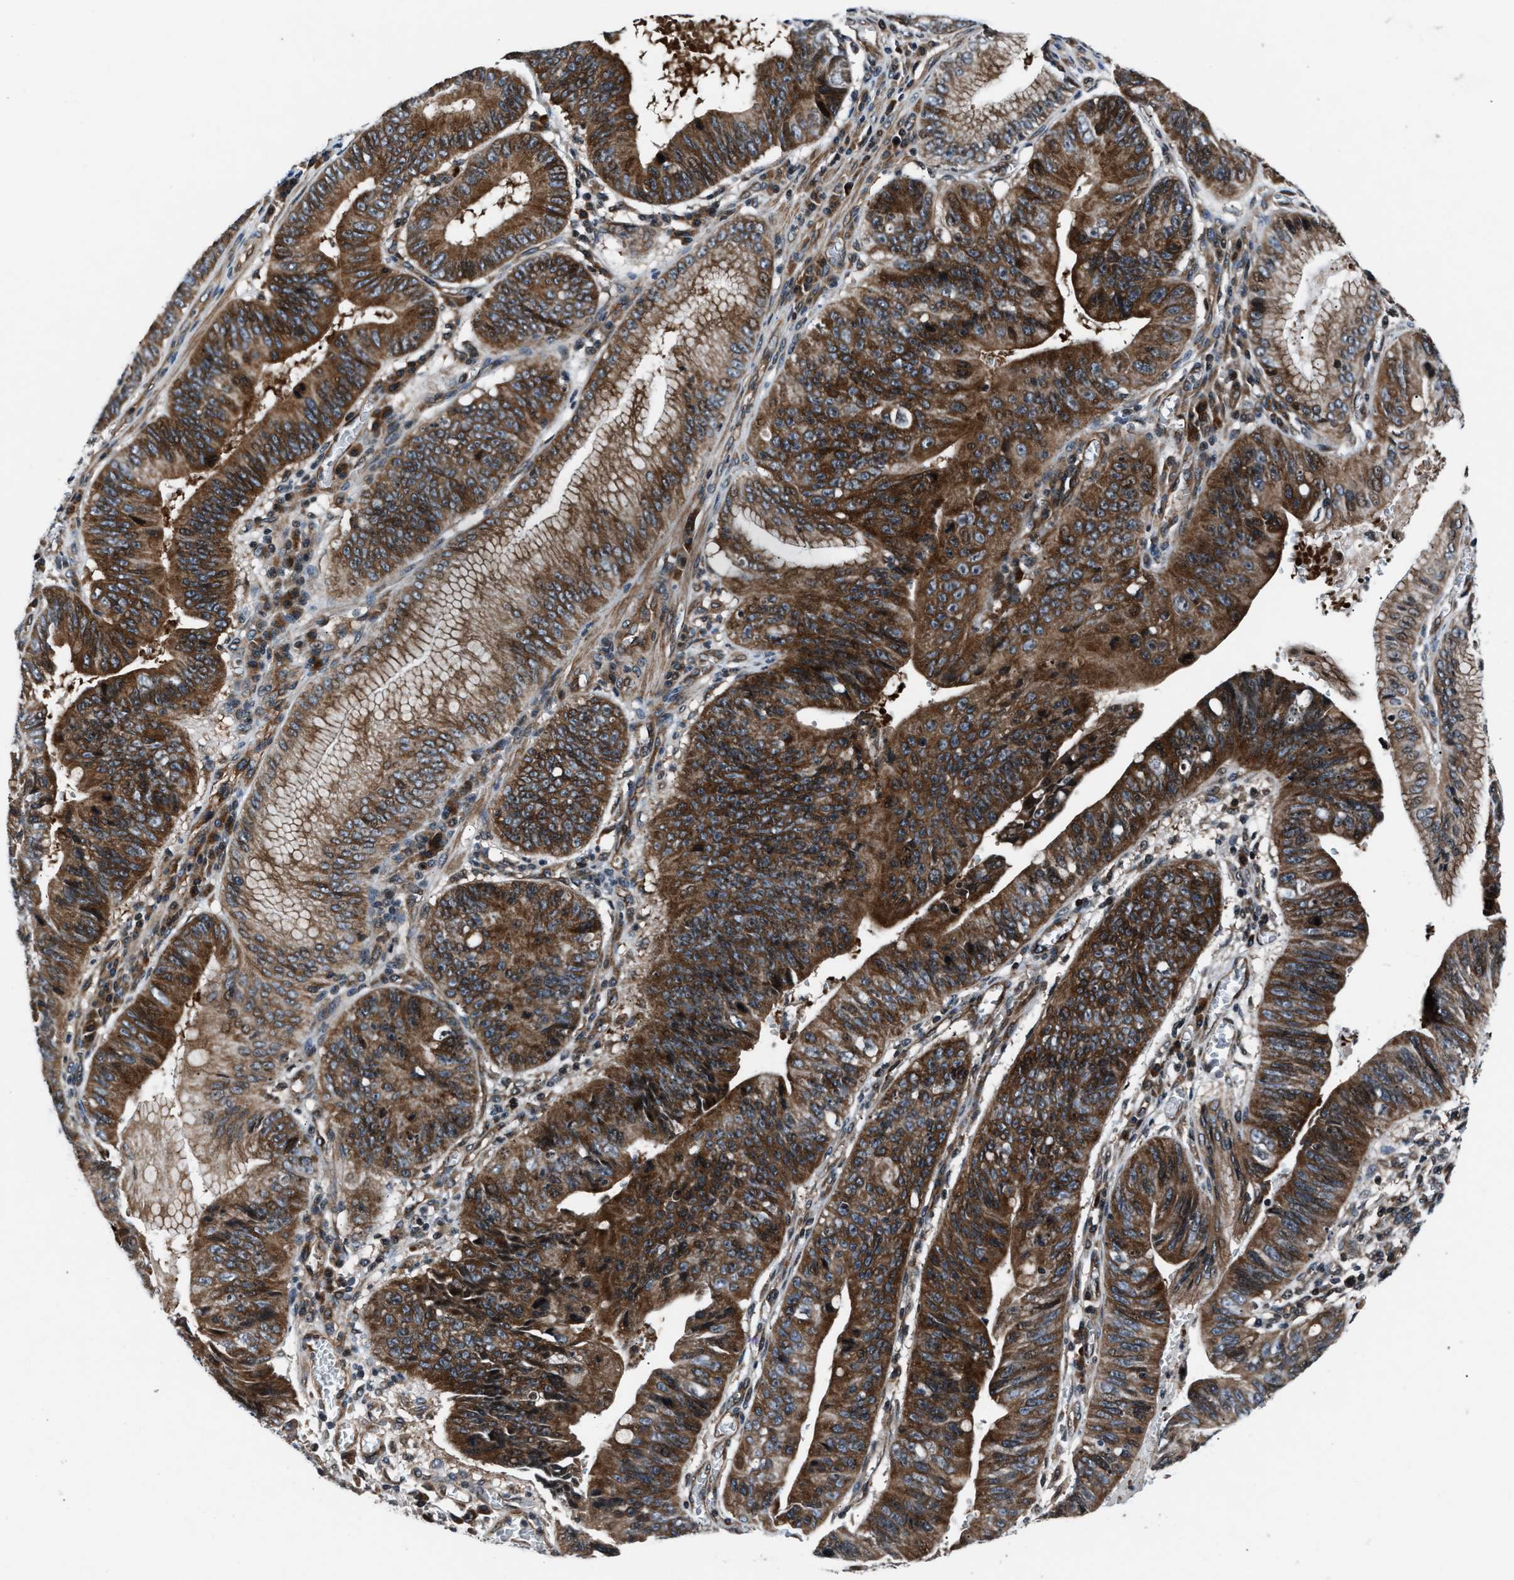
{"staining": {"intensity": "strong", "quantity": ">75%", "location": "cytoplasmic/membranous"}, "tissue": "stomach cancer", "cell_type": "Tumor cells", "image_type": "cancer", "snomed": [{"axis": "morphology", "description": "Adenocarcinoma, NOS"}, {"axis": "topography", "description": "Stomach"}], "caption": "A brown stain labels strong cytoplasmic/membranous positivity of a protein in stomach cancer tumor cells.", "gene": "DYNC2I1", "patient": {"sex": "male", "age": 59}}